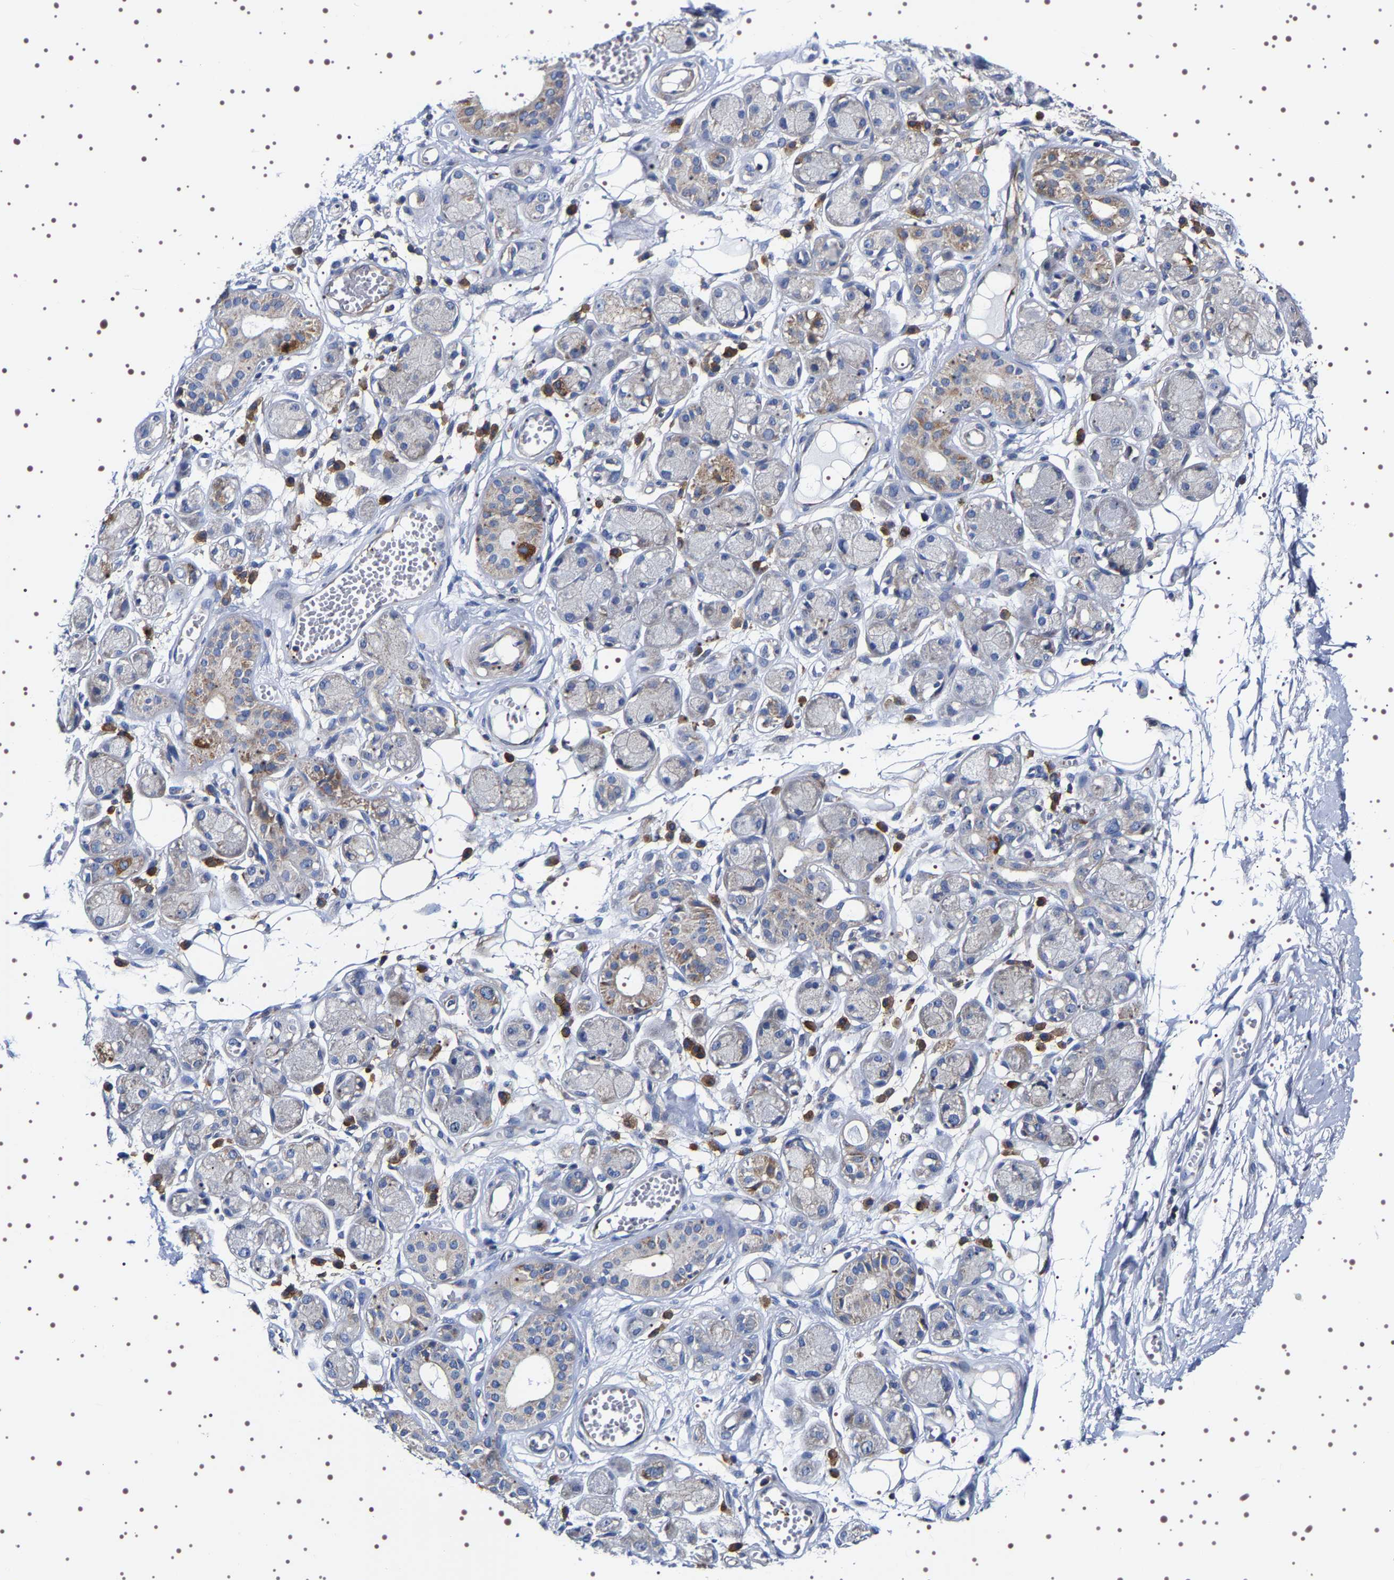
{"staining": {"intensity": "negative", "quantity": "none", "location": "none"}, "tissue": "adipose tissue", "cell_type": "Adipocytes", "image_type": "normal", "snomed": [{"axis": "morphology", "description": "Normal tissue, NOS"}, {"axis": "morphology", "description": "Inflammation, NOS"}, {"axis": "topography", "description": "Salivary gland"}, {"axis": "topography", "description": "Peripheral nerve tissue"}], "caption": "Immunohistochemistry of unremarkable human adipose tissue displays no expression in adipocytes. (Brightfield microscopy of DAB immunohistochemistry (IHC) at high magnification).", "gene": "SQLE", "patient": {"sex": "female", "age": 75}}